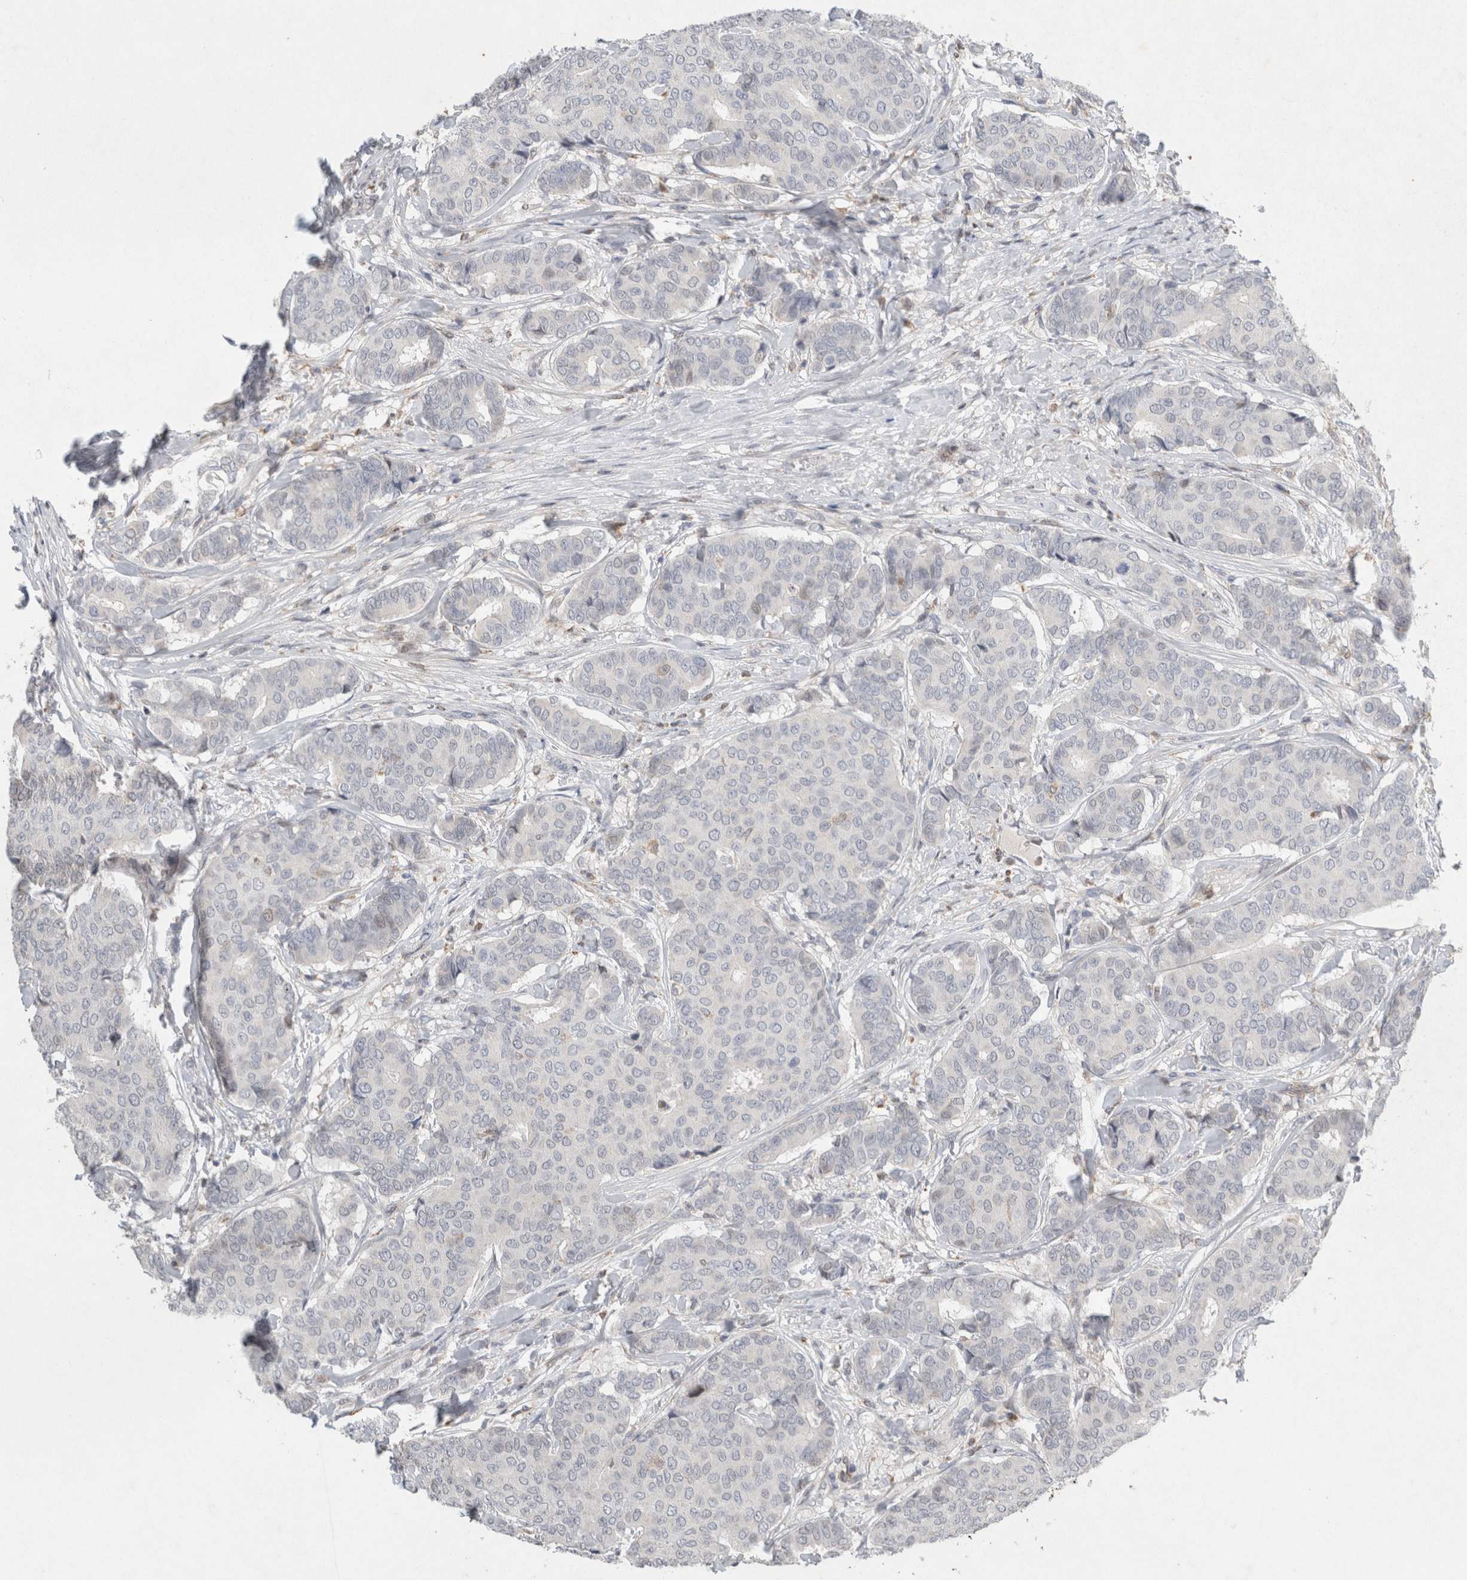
{"staining": {"intensity": "negative", "quantity": "none", "location": "none"}, "tissue": "breast cancer", "cell_type": "Tumor cells", "image_type": "cancer", "snomed": [{"axis": "morphology", "description": "Duct carcinoma"}, {"axis": "topography", "description": "Breast"}], "caption": "Immunohistochemistry photomicrograph of neoplastic tissue: invasive ductal carcinoma (breast) stained with DAB (3,3'-diaminobenzidine) shows no significant protein expression in tumor cells.", "gene": "AGMAT", "patient": {"sex": "female", "age": 75}}